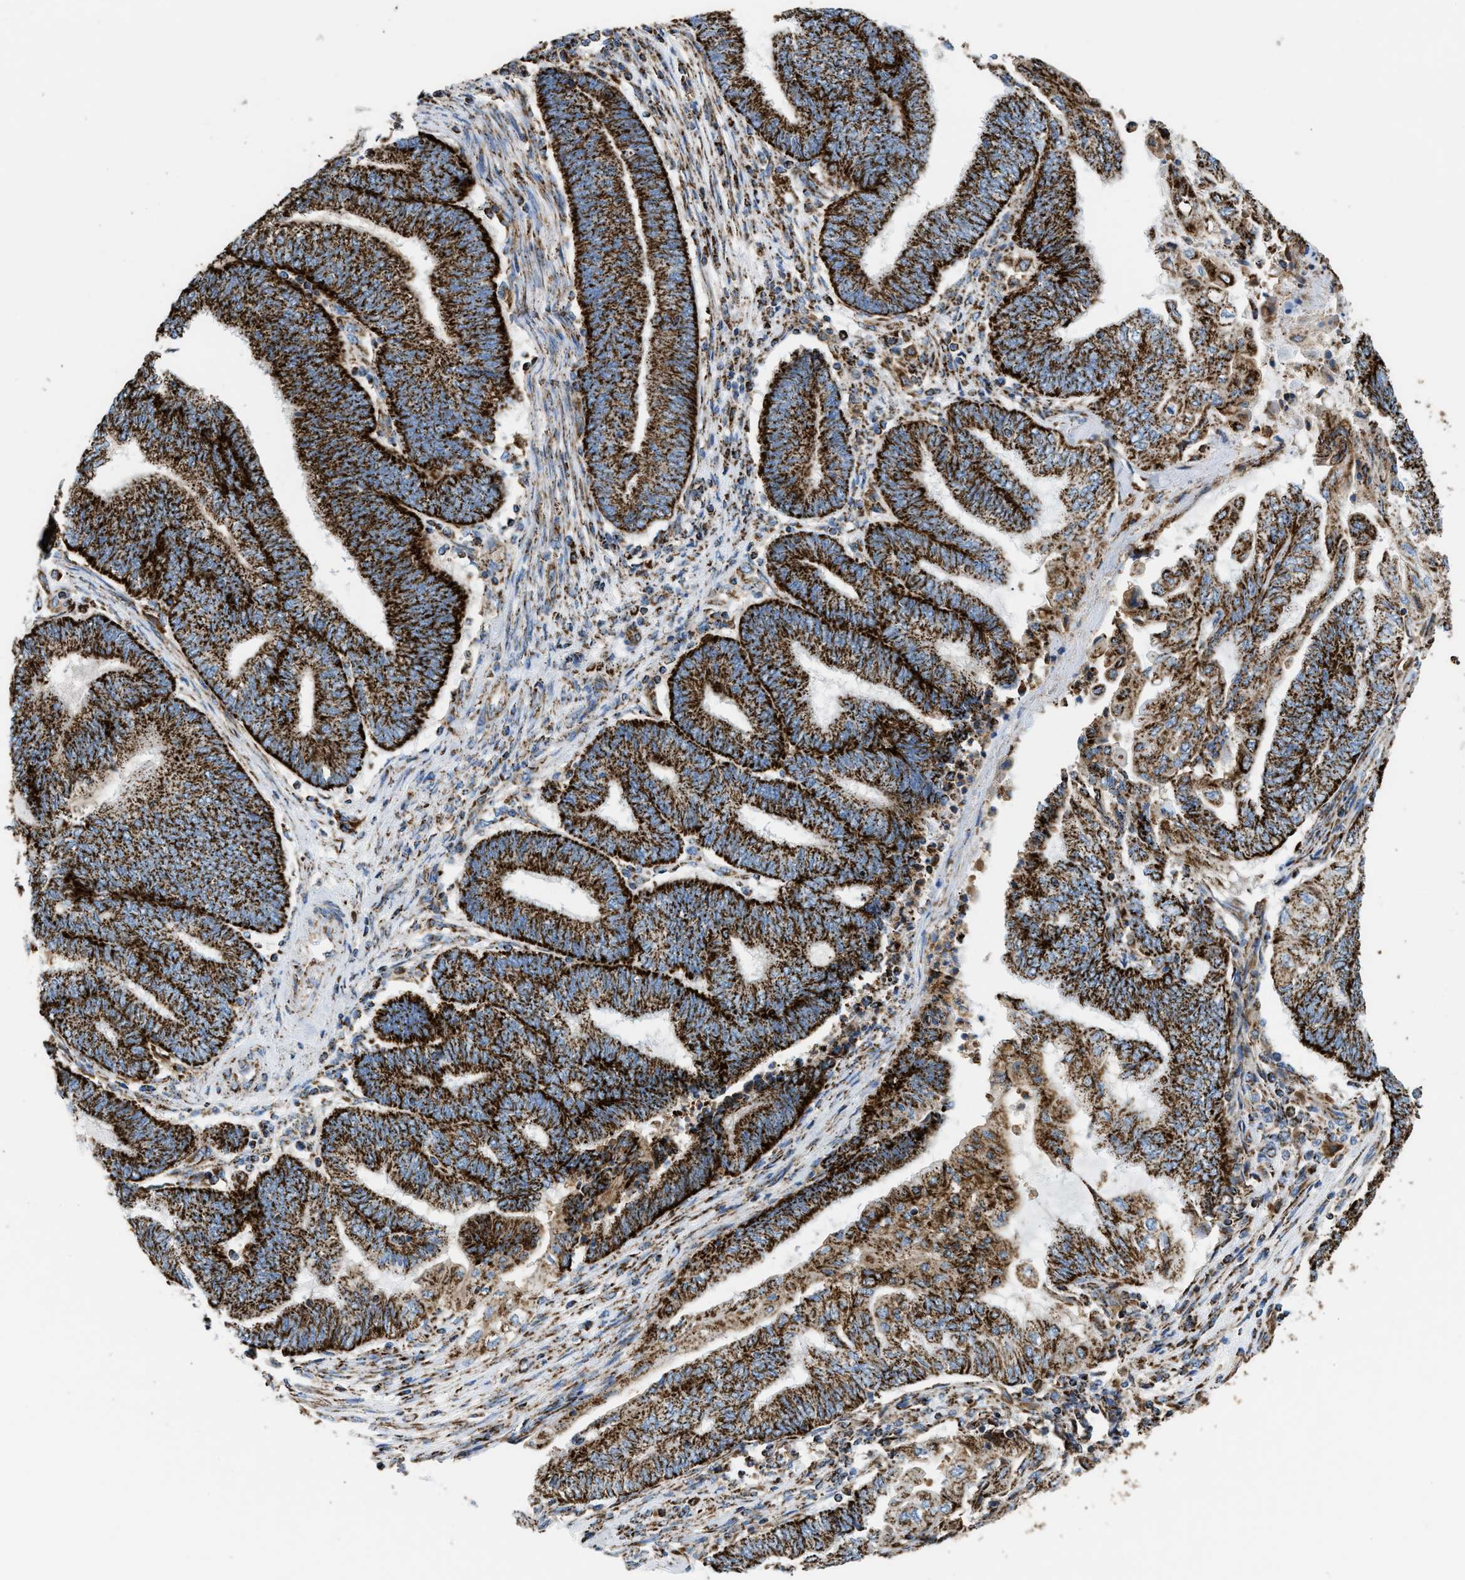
{"staining": {"intensity": "strong", "quantity": ">75%", "location": "cytoplasmic/membranous"}, "tissue": "endometrial cancer", "cell_type": "Tumor cells", "image_type": "cancer", "snomed": [{"axis": "morphology", "description": "Adenocarcinoma, NOS"}, {"axis": "topography", "description": "Uterus"}, {"axis": "topography", "description": "Endometrium"}], "caption": "Protein staining reveals strong cytoplasmic/membranous positivity in approximately >75% of tumor cells in endometrial cancer.", "gene": "ECHS1", "patient": {"sex": "female", "age": 70}}